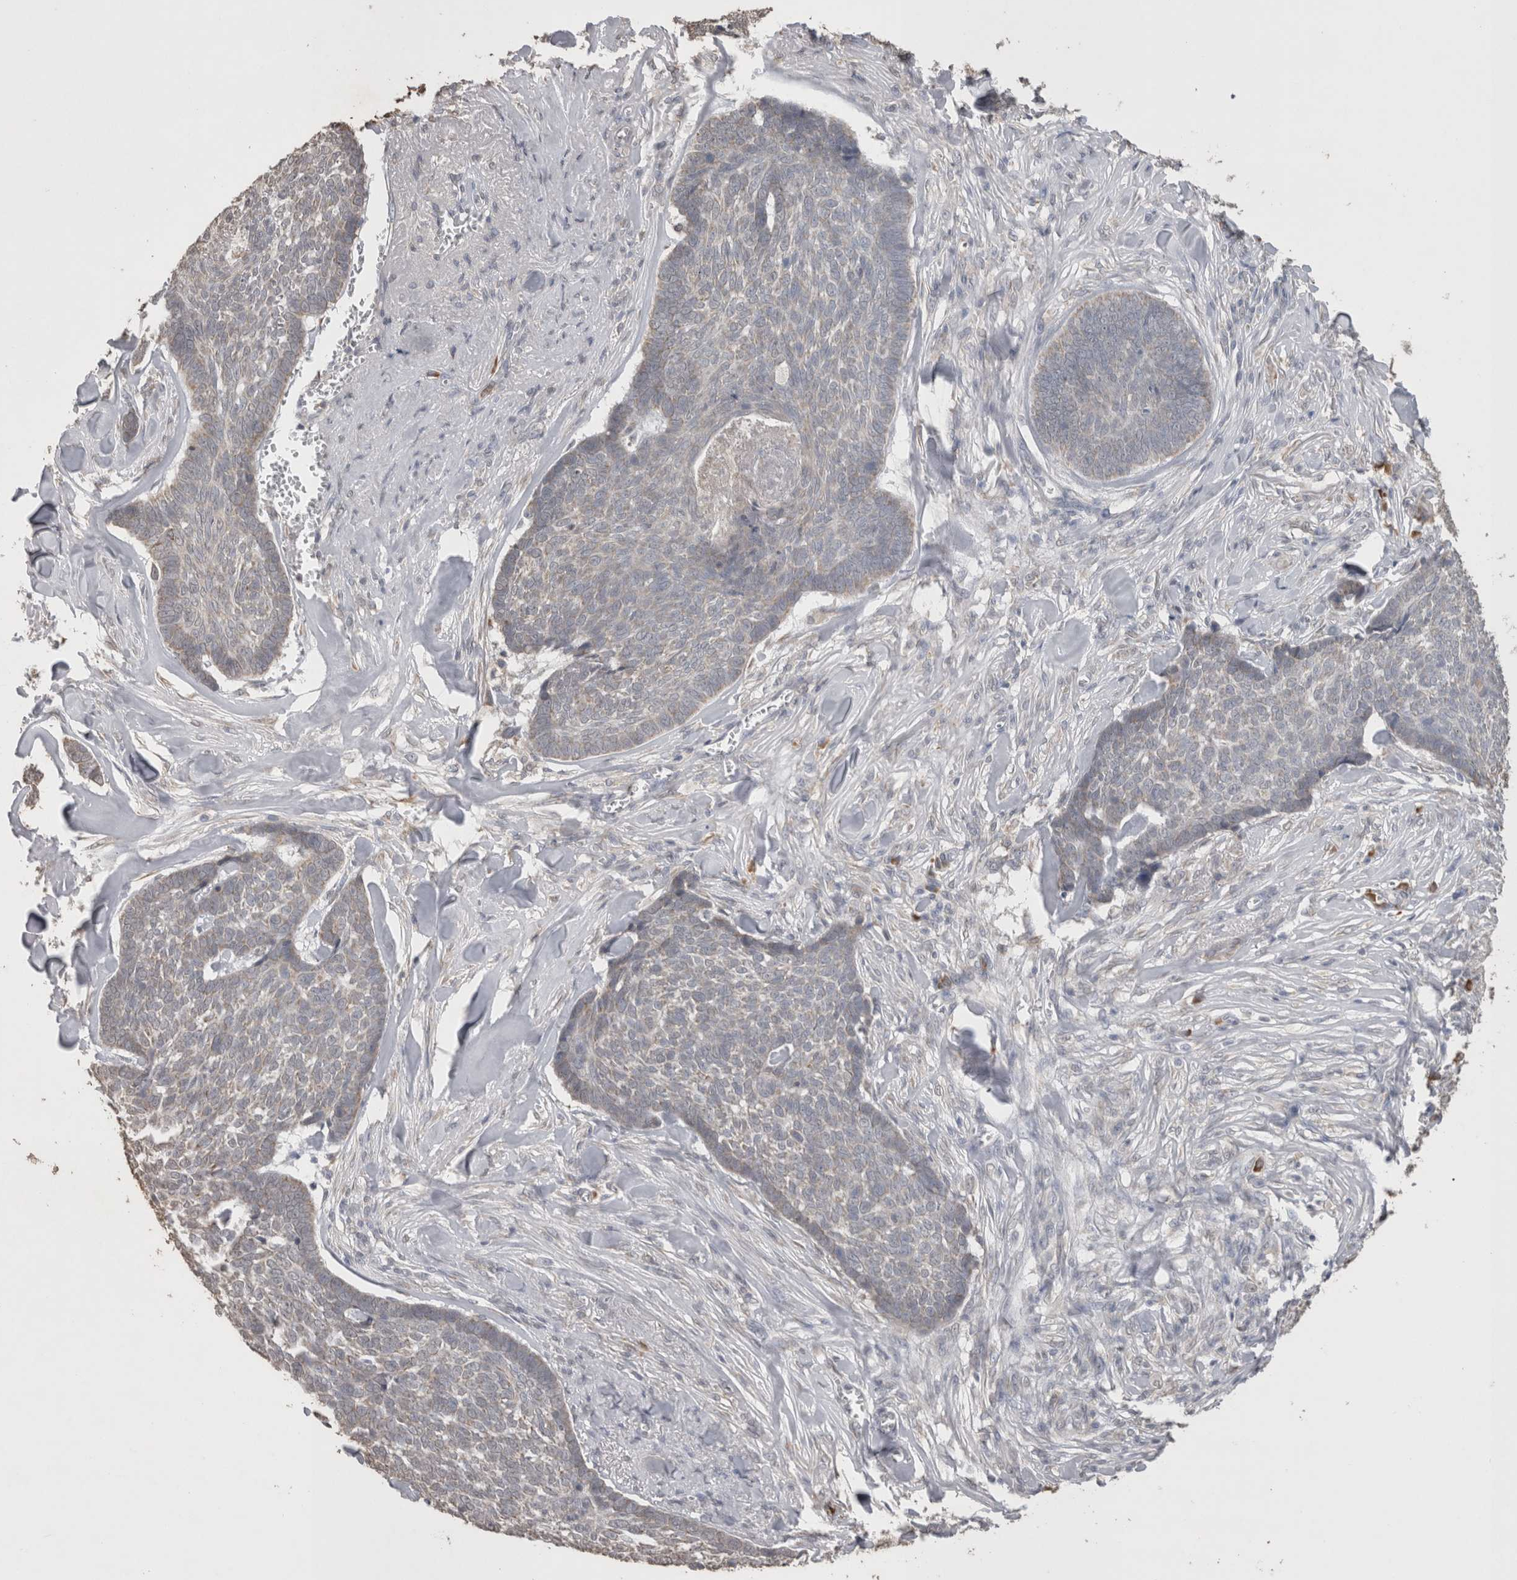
{"staining": {"intensity": "weak", "quantity": "<25%", "location": "cytoplasmic/membranous"}, "tissue": "skin cancer", "cell_type": "Tumor cells", "image_type": "cancer", "snomed": [{"axis": "morphology", "description": "Basal cell carcinoma"}, {"axis": "topography", "description": "Skin"}], "caption": "DAB immunohistochemical staining of human skin basal cell carcinoma displays no significant staining in tumor cells.", "gene": "NOMO1", "patient": {"sex": "male", "age": 84}}